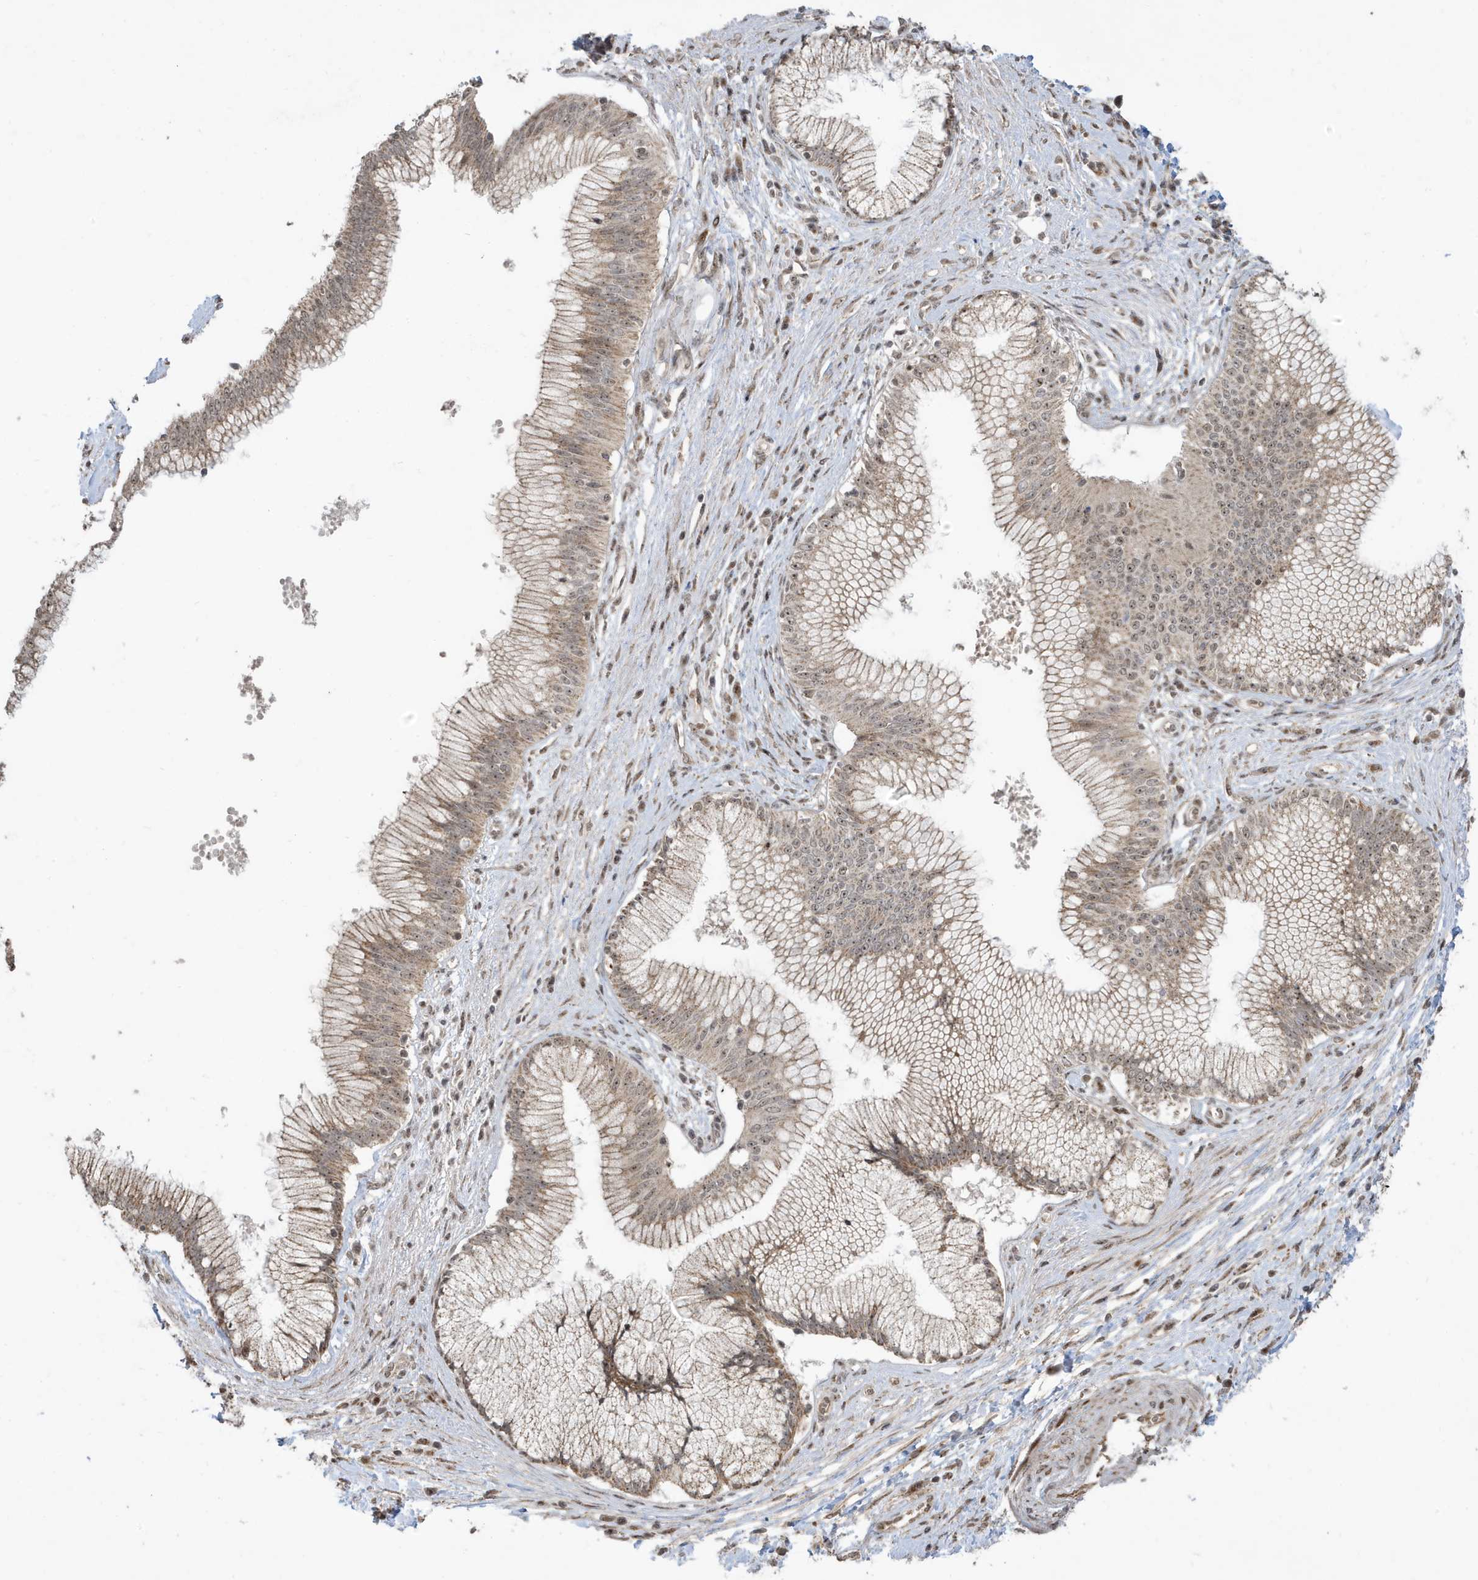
{"staining": {"intensity": "weak", "quantity": ">75%", "location": "cytoplasmic/membranous,nuclear"}, "tissue": "pancreatic cancer", "cell_type": "Tumor cells", "image_type": "cancer", "snomed": [{"axis": "morphology", "description": "Adenocarcinoma, NOS"}, {"axis": "topography", "description": "Pancreas"}], "caption": "A low amount of weak cytoplasmic/membranous and nuclear staining is seen in about >75% of tumor cells in pancreatic adenocarcinoma tissue.", "gene": "FAM9B", "patient": {"sex": "male", "age": 68}}